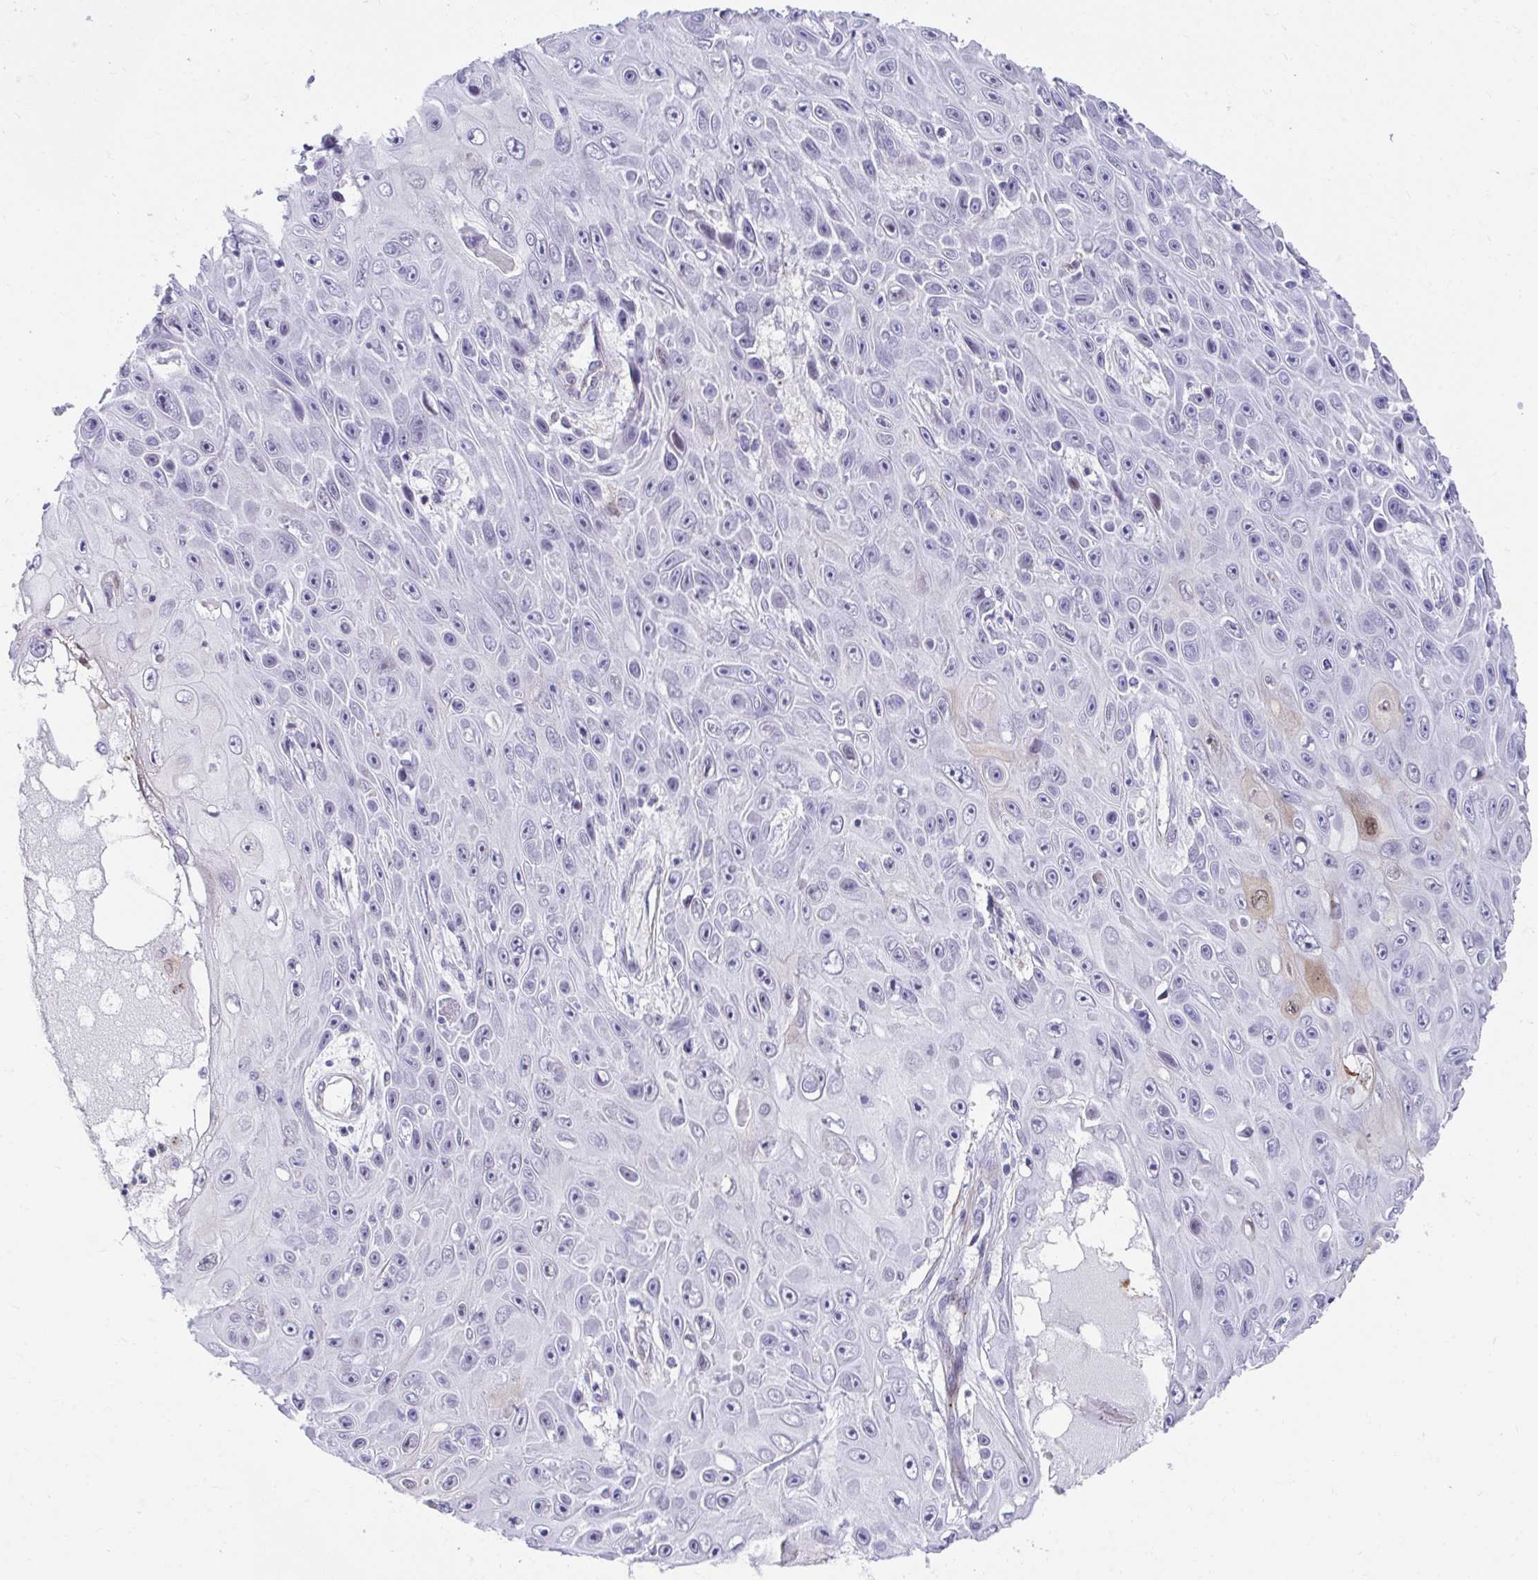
{"staining": {"intensity": "negative", "quantity": "none", "location": "none"}, "tissue": "skin cancer", "cell_type": "Tumor cells", "image_type": "cancer", "snomed": [{"axis": "morphology", "description": "Squamous cell carcinoma, NOS"}, {"axis": "topography", "description": "Skin"}], "caption": "A micrograph of skin cancer stained for a protein displays no brown staining in tumor cells.", "gene": "CSTB", "patient": {"sex": "male", "age": 82}}